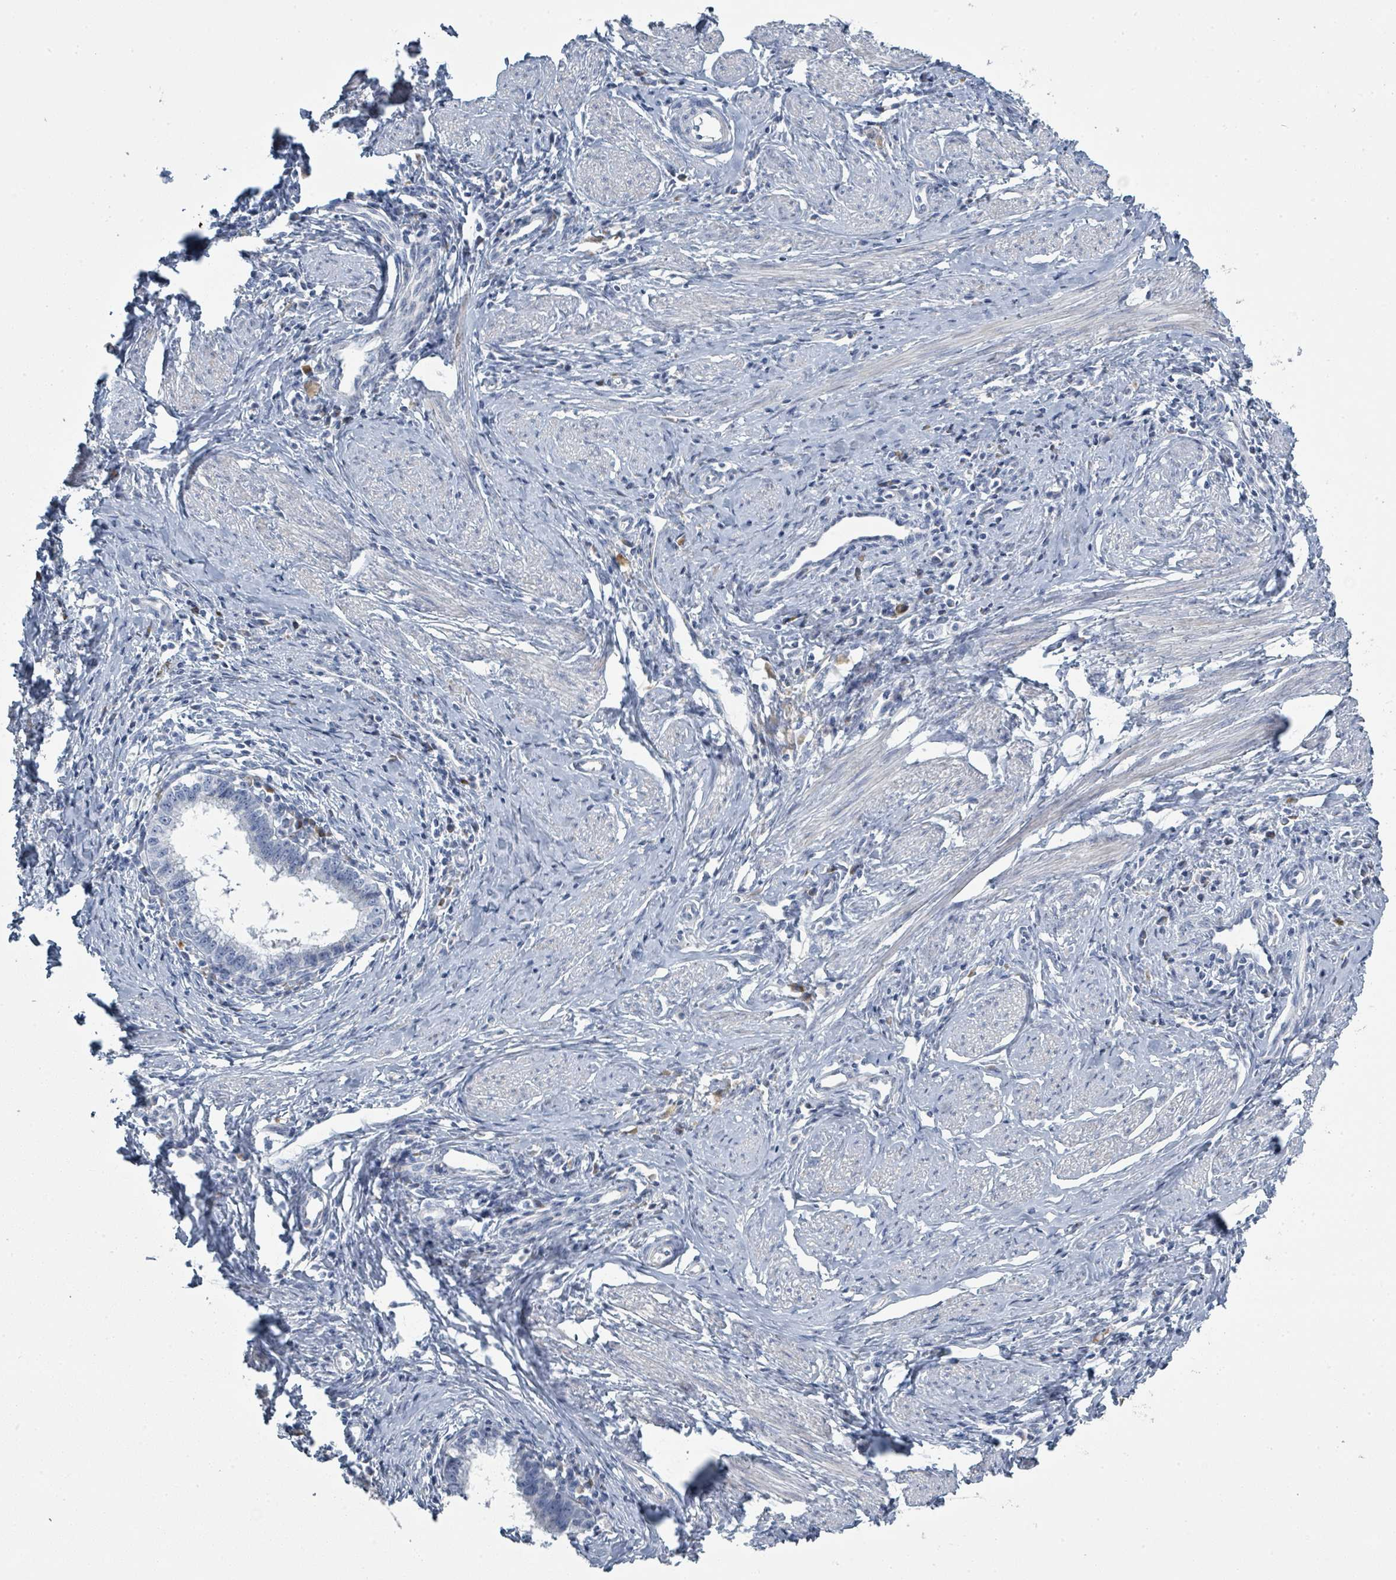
{"staining": {"intensity": "negative", "quantity": "none", "location": "none"}, "tissue": "cervical cancer", "cell_type": "Tumor cells", "image_type": "cancer", "snomed": [{"axis": "morphology", "description": "Adenocarcinoma, NOS"}, {"axis": "topography", "description": "Cervix"}], "caption": "High power microscopy image of an immunohistochemistry (IHC) micrograph of adenocarcinoma (cervical), revealing no significant expression in tumor cells.", "gene": "RAB33B", "patient": {"sex": "female", "age": 36}}